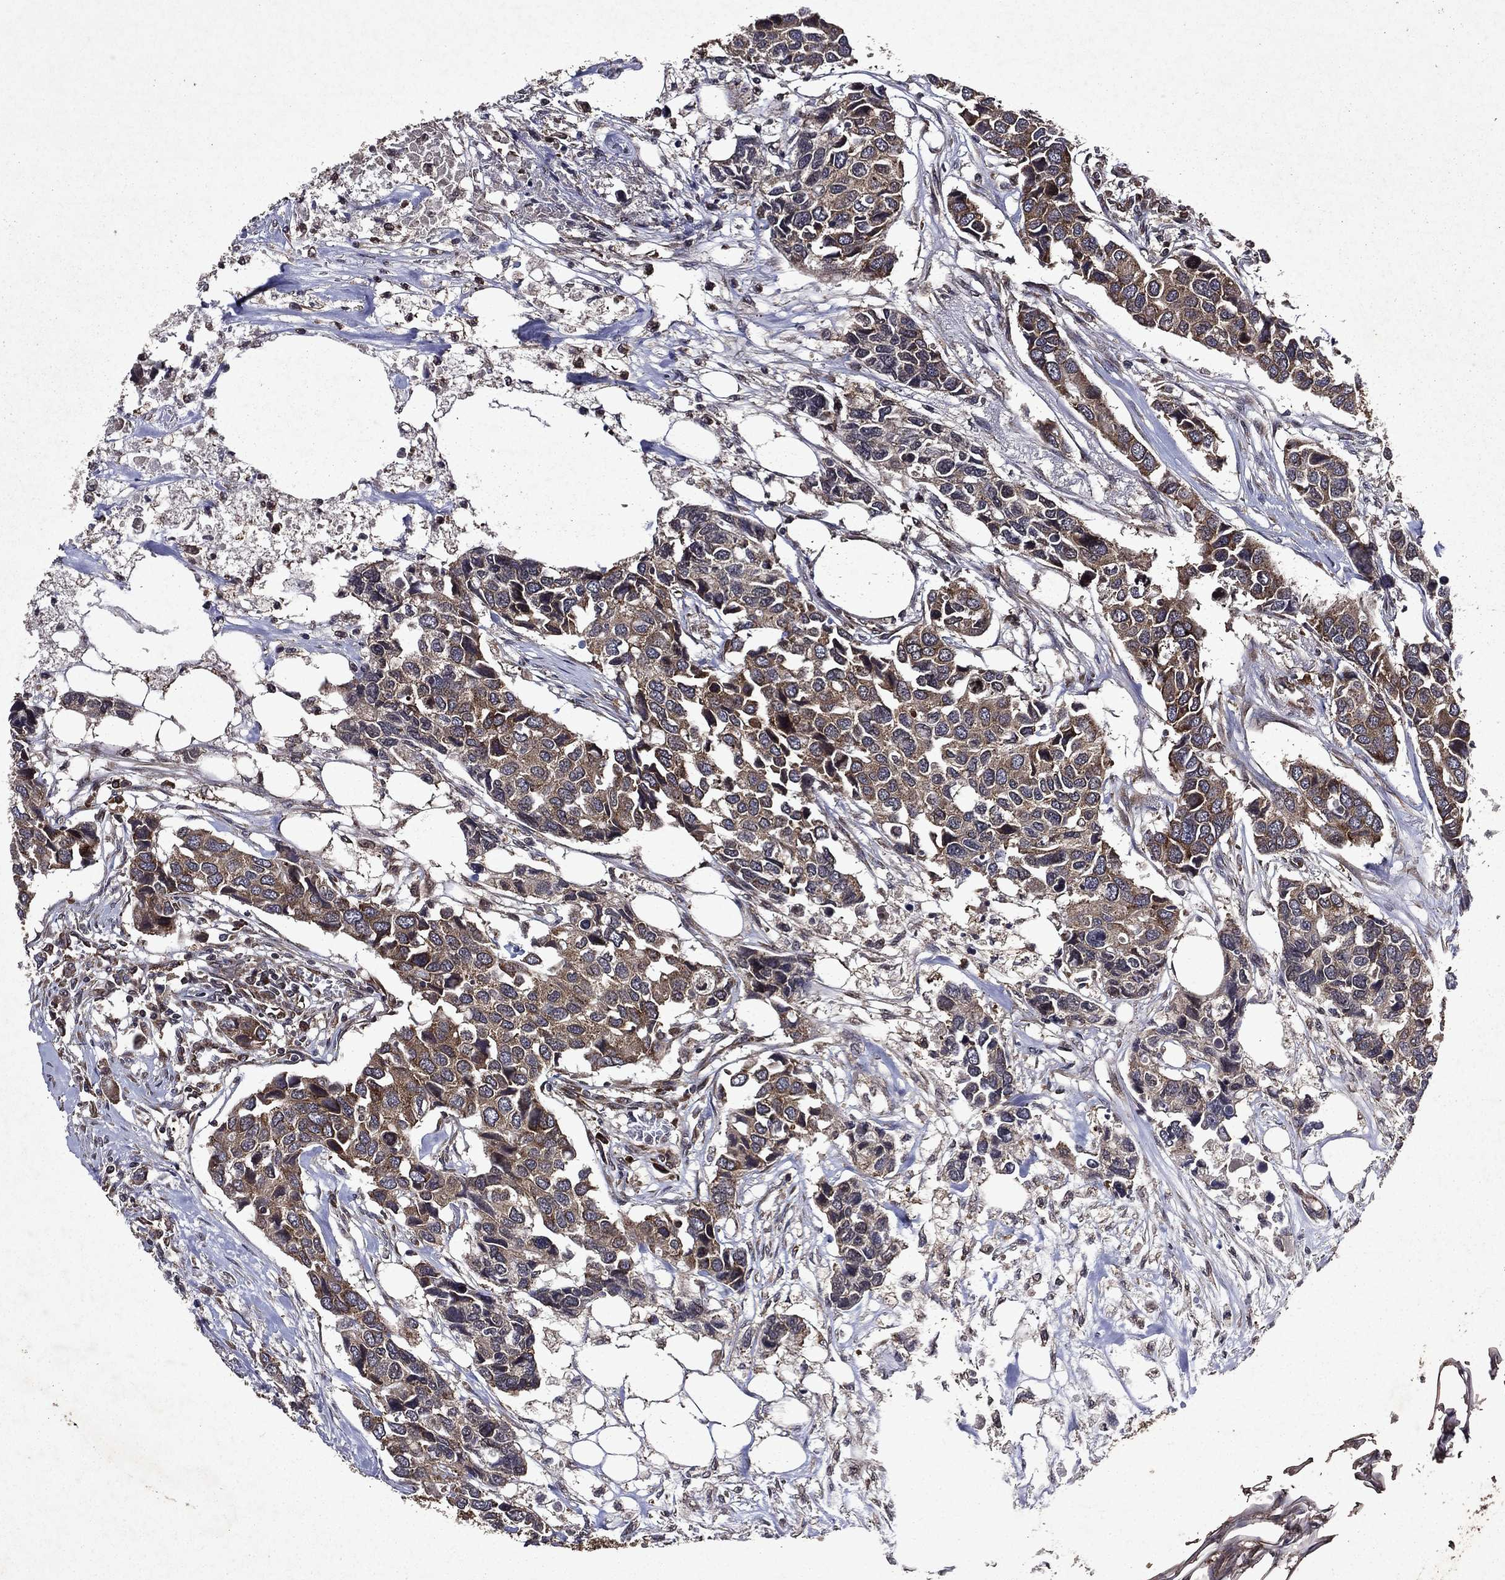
{"staining": {"intensity": "weak", "quantity": ">75%", "location": "cytoplasmic/membranous"}, "tissue": "breast cancer", "cell_type": "Tumor cells", "image_type": "cancer", "snomed": [{"axis": "morphology", "description": "Duct carcinoma"}, {"axis": "topography", "description": "Breast"}], "caption": "Human breast cancer stained with a brown dye reveals weak cytoplasmic/membranous positive expression in about >75% of tumor cells.", "gene": "EIF2B4", "patient": {"sex": "female", "age": 83}}